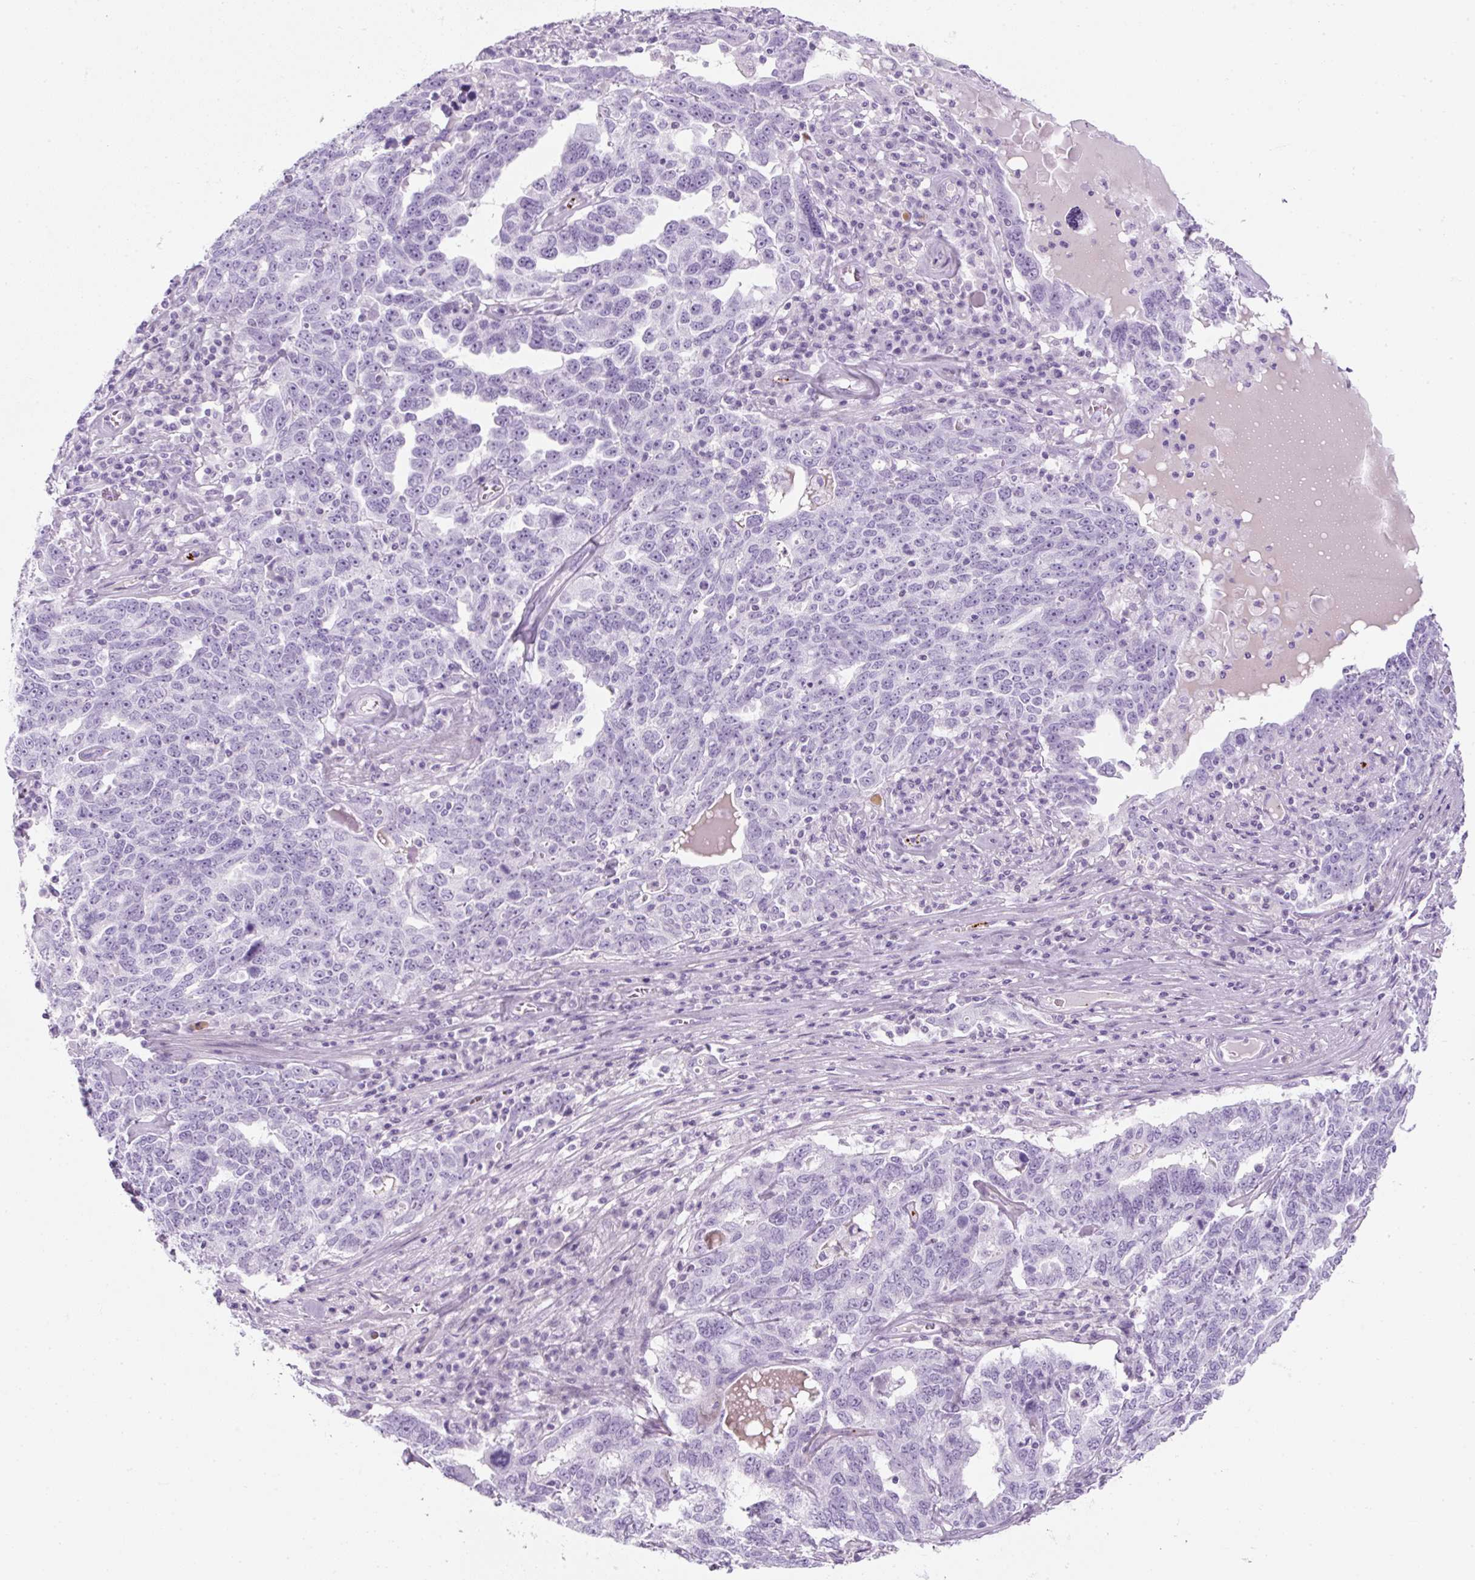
{"staining": {"intensity": "negative", "quantity": "none", "location": "none"}, "tissue": "ovarian cancer", "cell_type": "Tumor cells", "image_type": "cancer", "snomed": [{"axis": "morphology", "description": "Carcinoma, endometroid"}, {"axis": "topography", "description": "Ovary"}], "caption": "Immunohistochemical staining of human ovarian endometroid carcinoma demonstrates no significant positivity in tumor cells.", "gene": "PF4V1", "patient": {"sex": "female", "age": 62}}